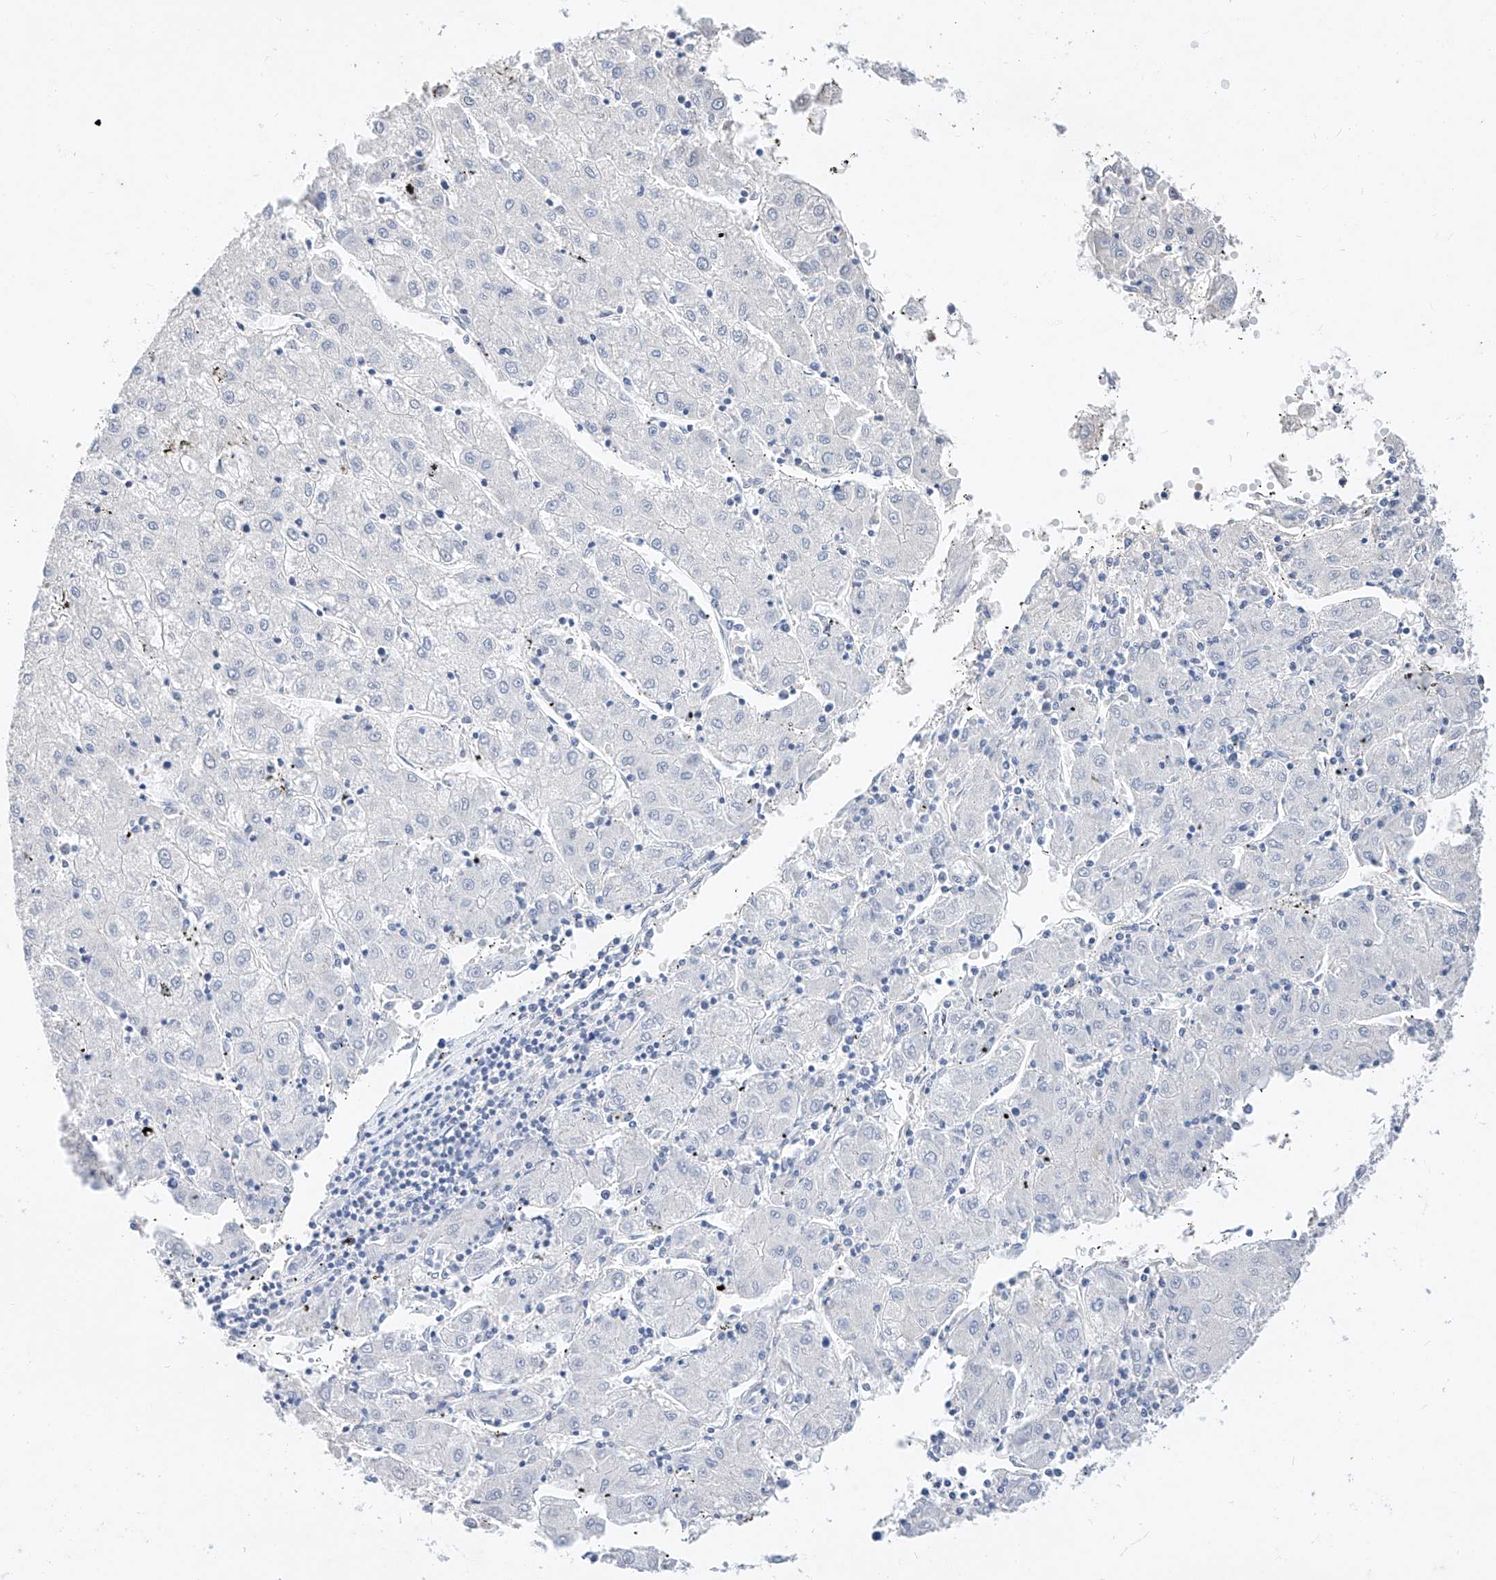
{"staining": {"intensity": "negative", "quantity": "none", "location": "none"}, "tissue": "liver cancer", "cell_type": "Tumor cells", "image_type": "cancer", "snomed": [{"axis": "morphology", "description": "Carcinoma, Hepatocellular, NOS"}, {"axis": "topography", "description": "Liver"}], "caption": "Liver cancer (hepatocellular carcinoma) was stained to show a protein in brown. There is no significant staining in tumor cells.", "gene": "KCNJ1", "patient": {"sex": "male", "age": 72}}